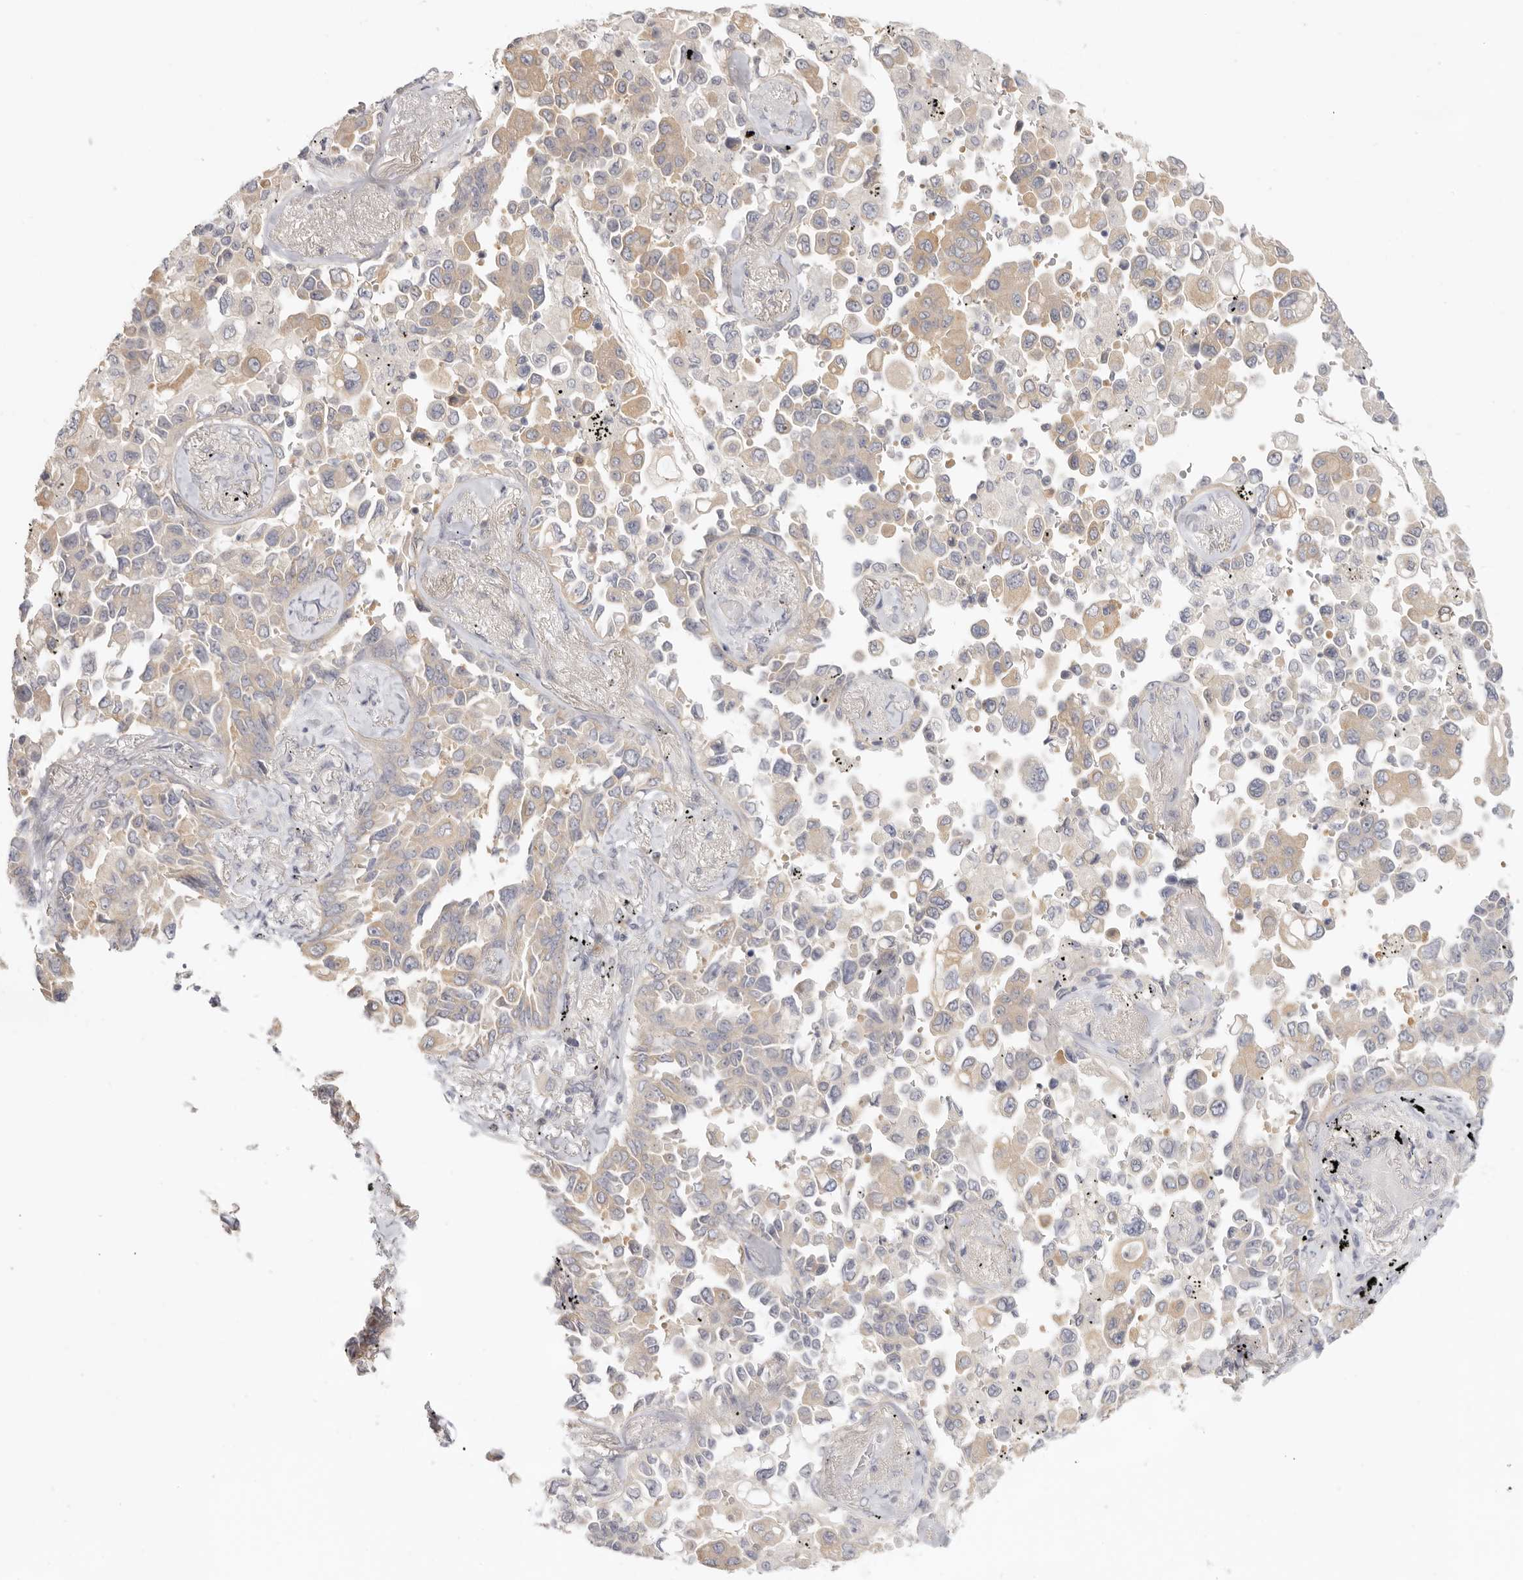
{"staining": {"intensity": "weak", "quantity": "25%-75%", "location": "cytoplasmic/membranous"}, "tissue": "lung cancer", "cell_type": "Tumor cells", "image_type": "cancer", "snomed": [{"axis": "morphology", "description": "Adenocarcinoma, NOS"}, {"axis": "topography", "description": "Lung"}], "caption": "Immunohistochemistry (IHC) (DAB (3,3'-diaminobenzidine)) staining of human lung adenocarcinoma exhibits weak cytoplasmic/membranous protein expression in approximately 25%-75% of tumor cells.", "gene": "AHDC1", "patient": {"sex": "female", "age": 67}}